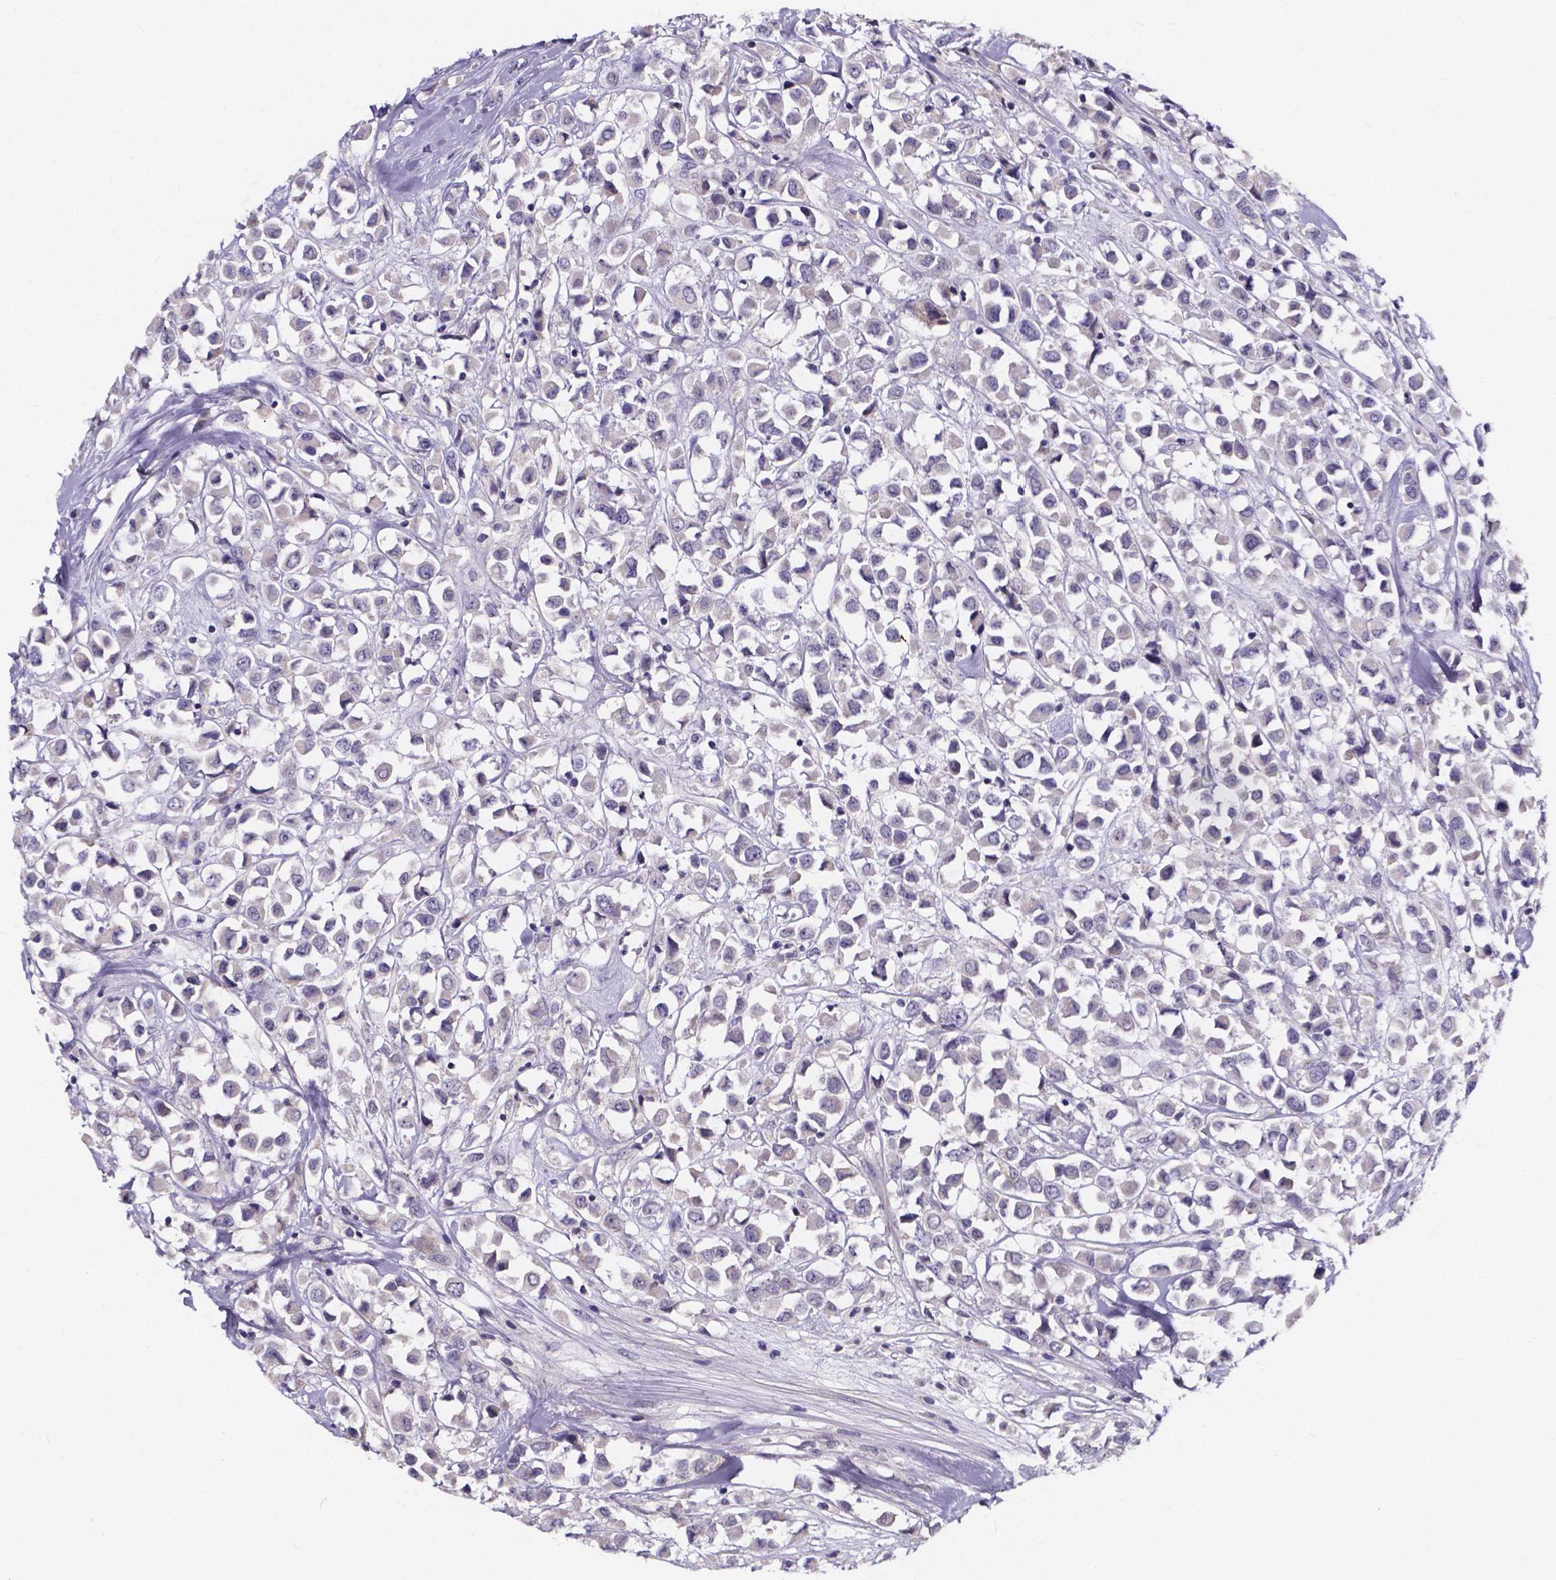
{"staining": {"intensity": "negative", "quantity": "none", "location": "none"}, "tissue": "breast cancer", "cell_type": "Tumor cells", "image_type": "cancer", "snomed": [{"axis": "morphology", "description": "Duct carcinoma"}, {"axis": "topography", "description": "Breast"}], "caption": "This is a histopathology image of immunohistochemistry (IHC) staining of breast cancer (invasive ductal carcinoma), which shows no positivity in tumor cells.", "gene": "SPOCD1", "patient": {"sex": "female", "age": 61}}